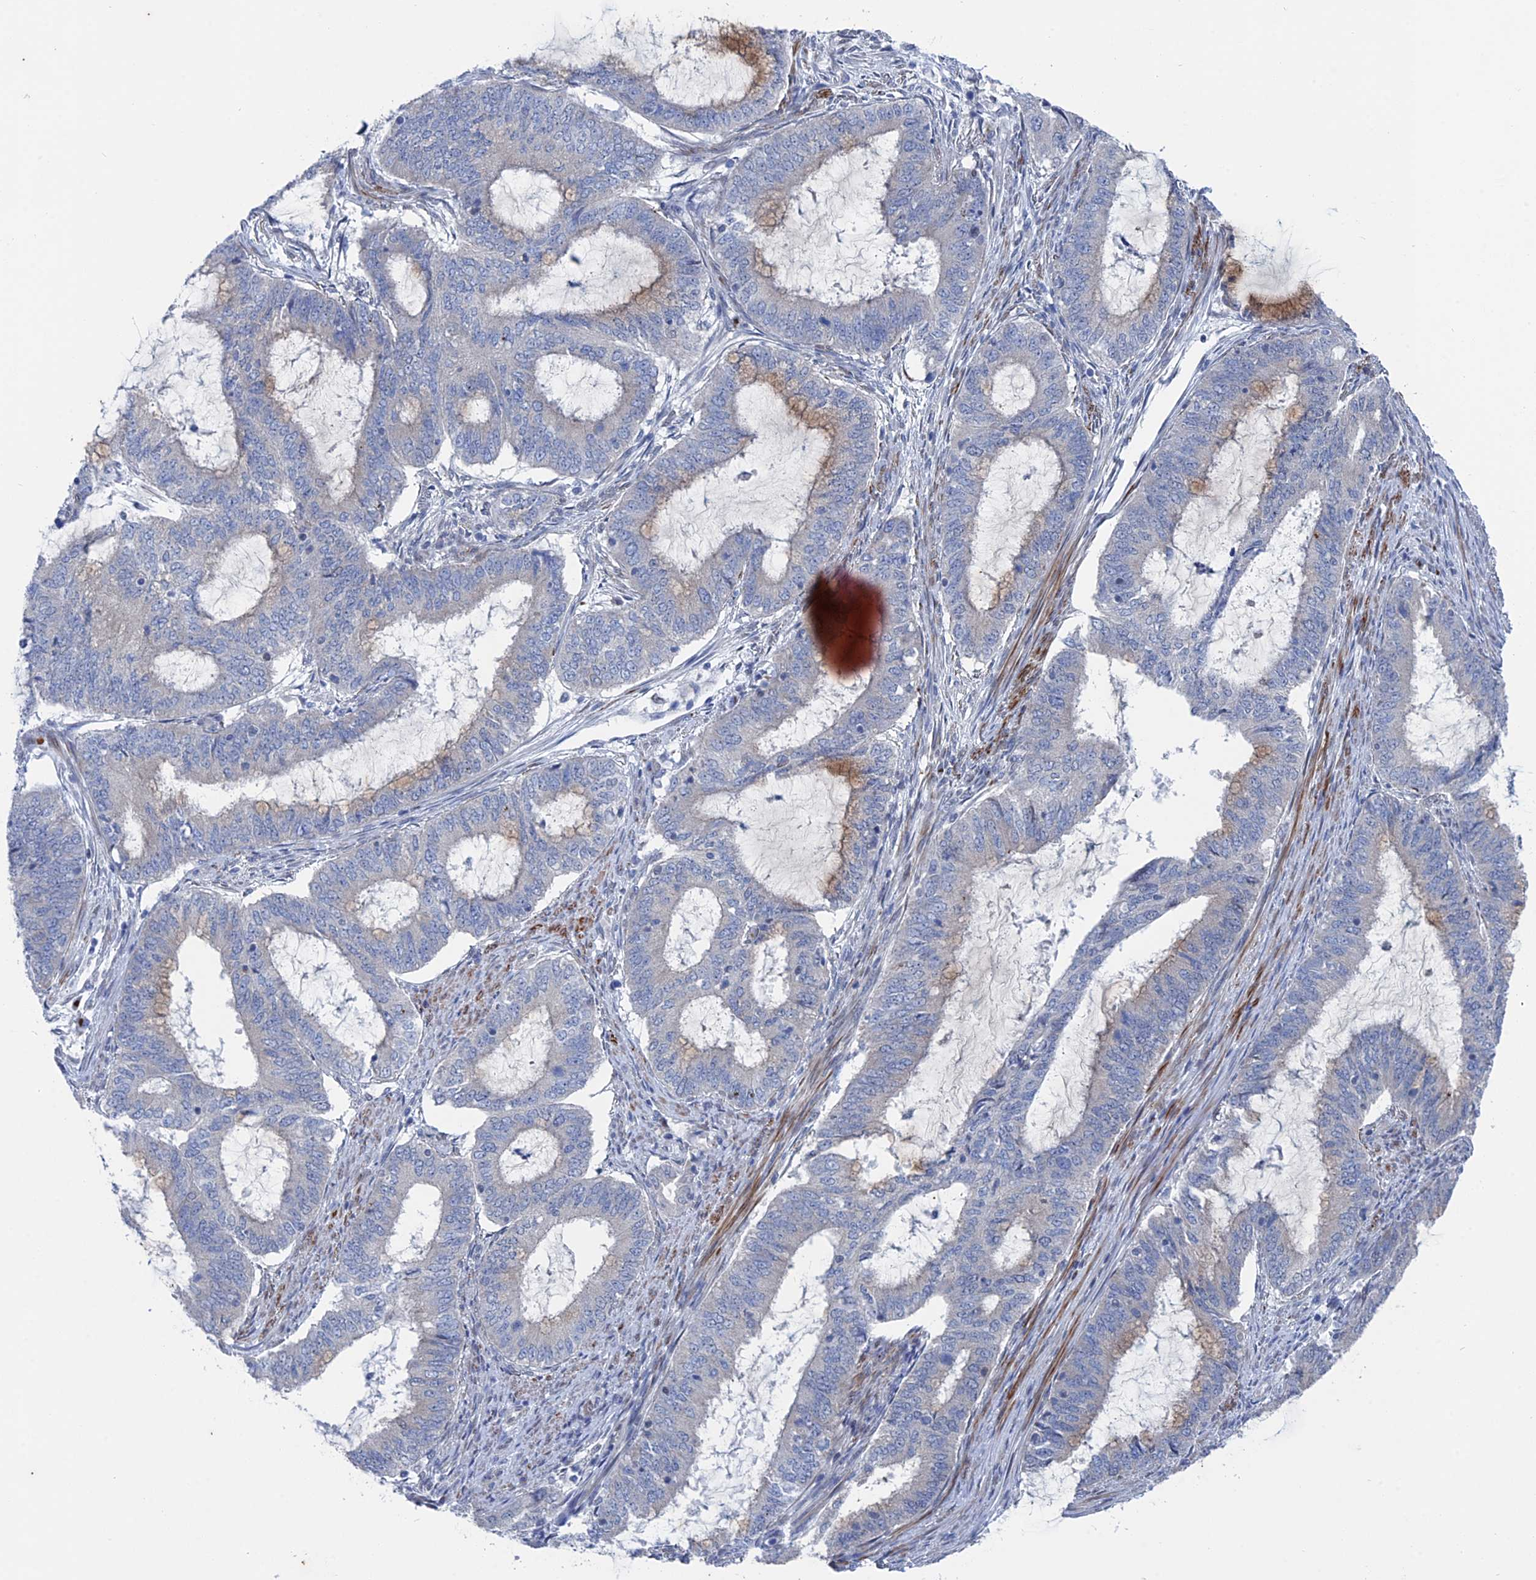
{"staining": {"intensity": "negative", "quantity": "none", "location": "none"}, "tissue": "endometrial cancer", "cell_type": "Tumor cells", "image_type": "cancer", "snomed": [{"axis": "morphology", "description": "Adenocarcinoma, NOS"}, {"axis": "topography", "description": "Endometrium"}], "caption": "IHC of endometrial cancer reveals no staining in tumor cells. (DAB (3,3'-diaminobenzidine) immunohistochemistry with hematoxylin counter stain).", "gene": "MTRF1", "patient": {"sex": "female", "age": 51}}